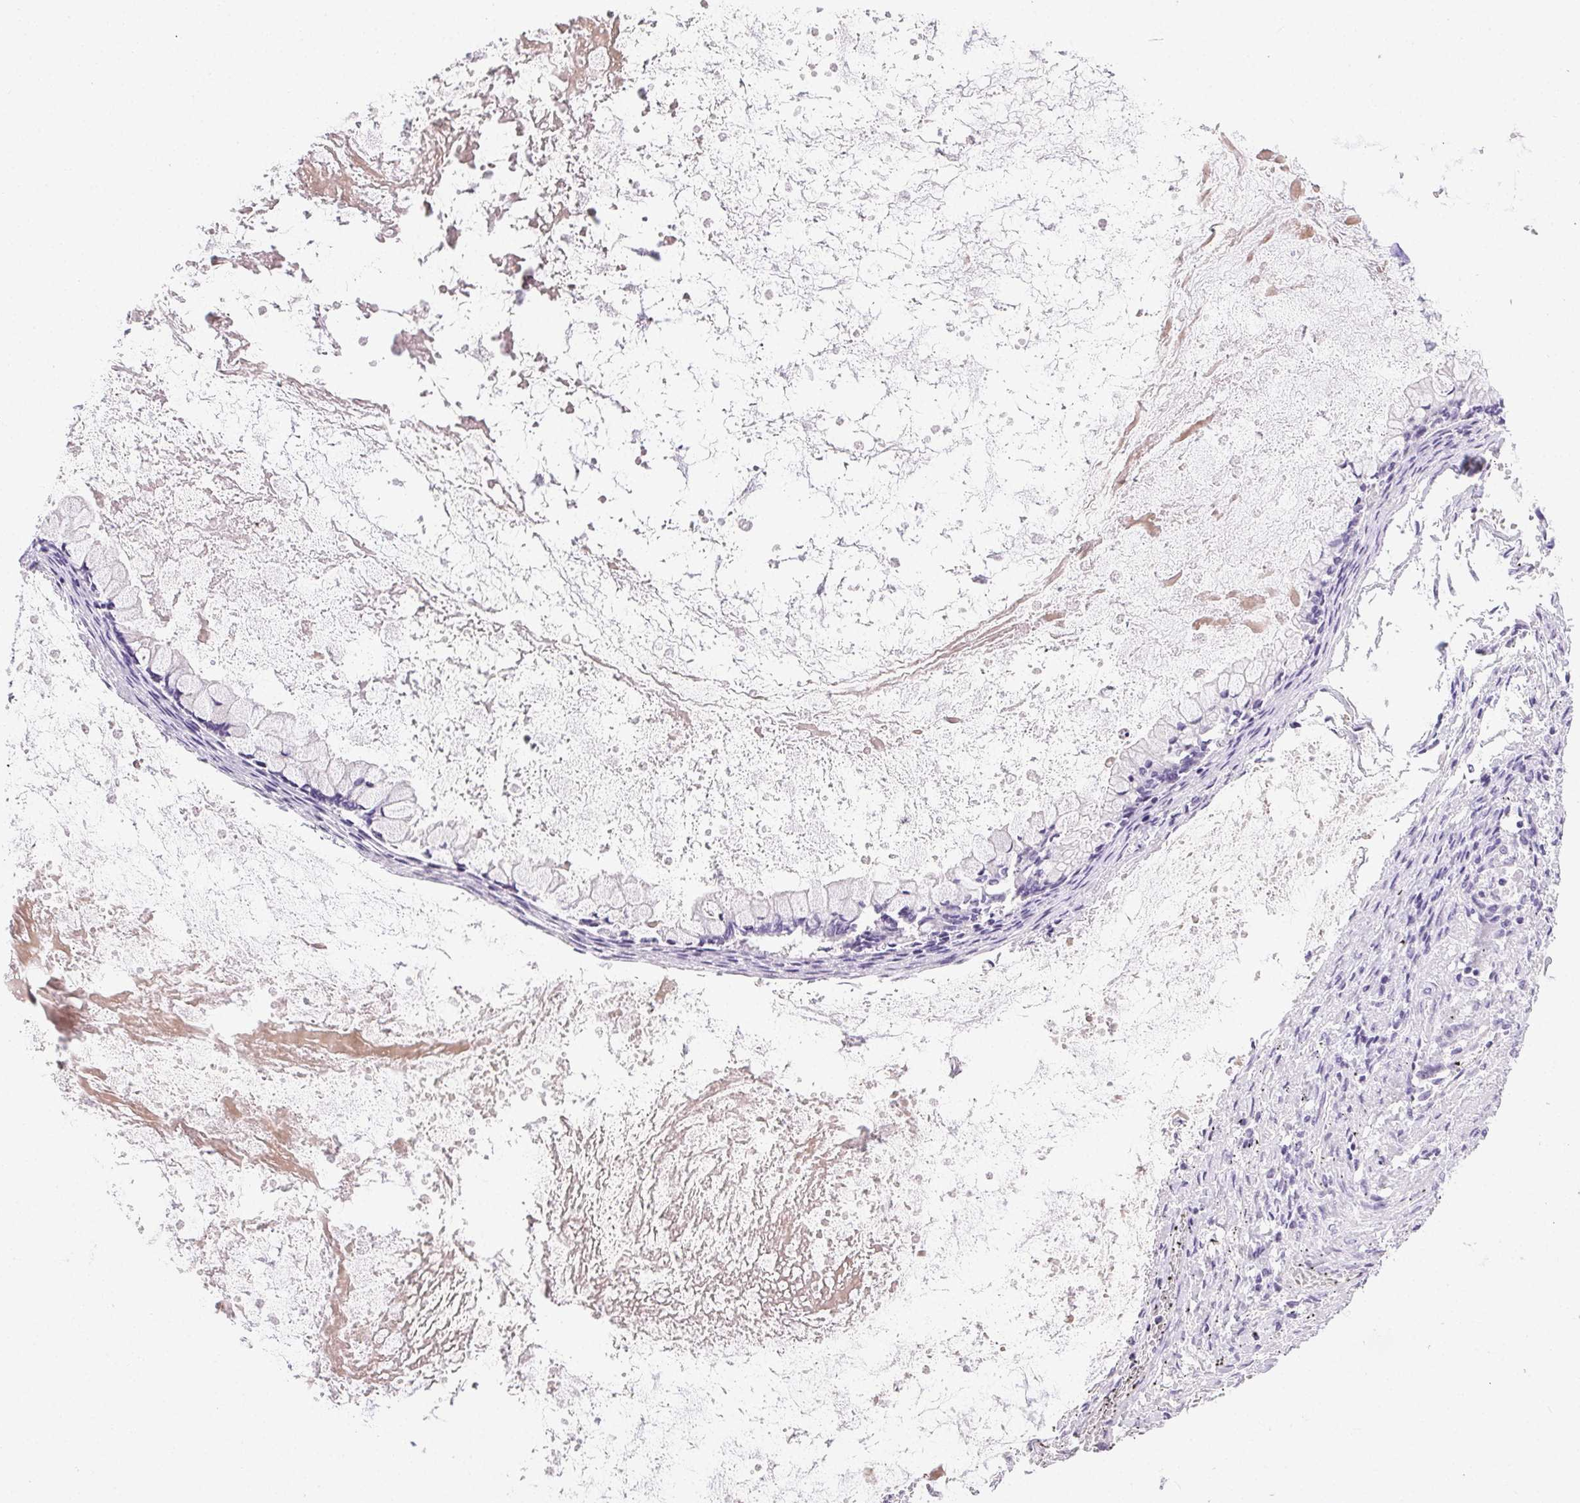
{"staining": {"intensity": "negative", "quantity": "none", "location": "none"}, "tissue": "ovarian cancer", "cell_type": "Tumor cells", "image_type": "cancer", "snomed": [{"axis": "morphology", "description": "Cystadenocarcinoma, mucinous, NOS"}, {"axis": "topography", "description": "Ovary"}], "caption": "Histopathology image shows no protein expression in tumor cells of ovarian cancer tissue.", "gene": "C20orf85", "patient": {"sex": "female", "age": 67}}